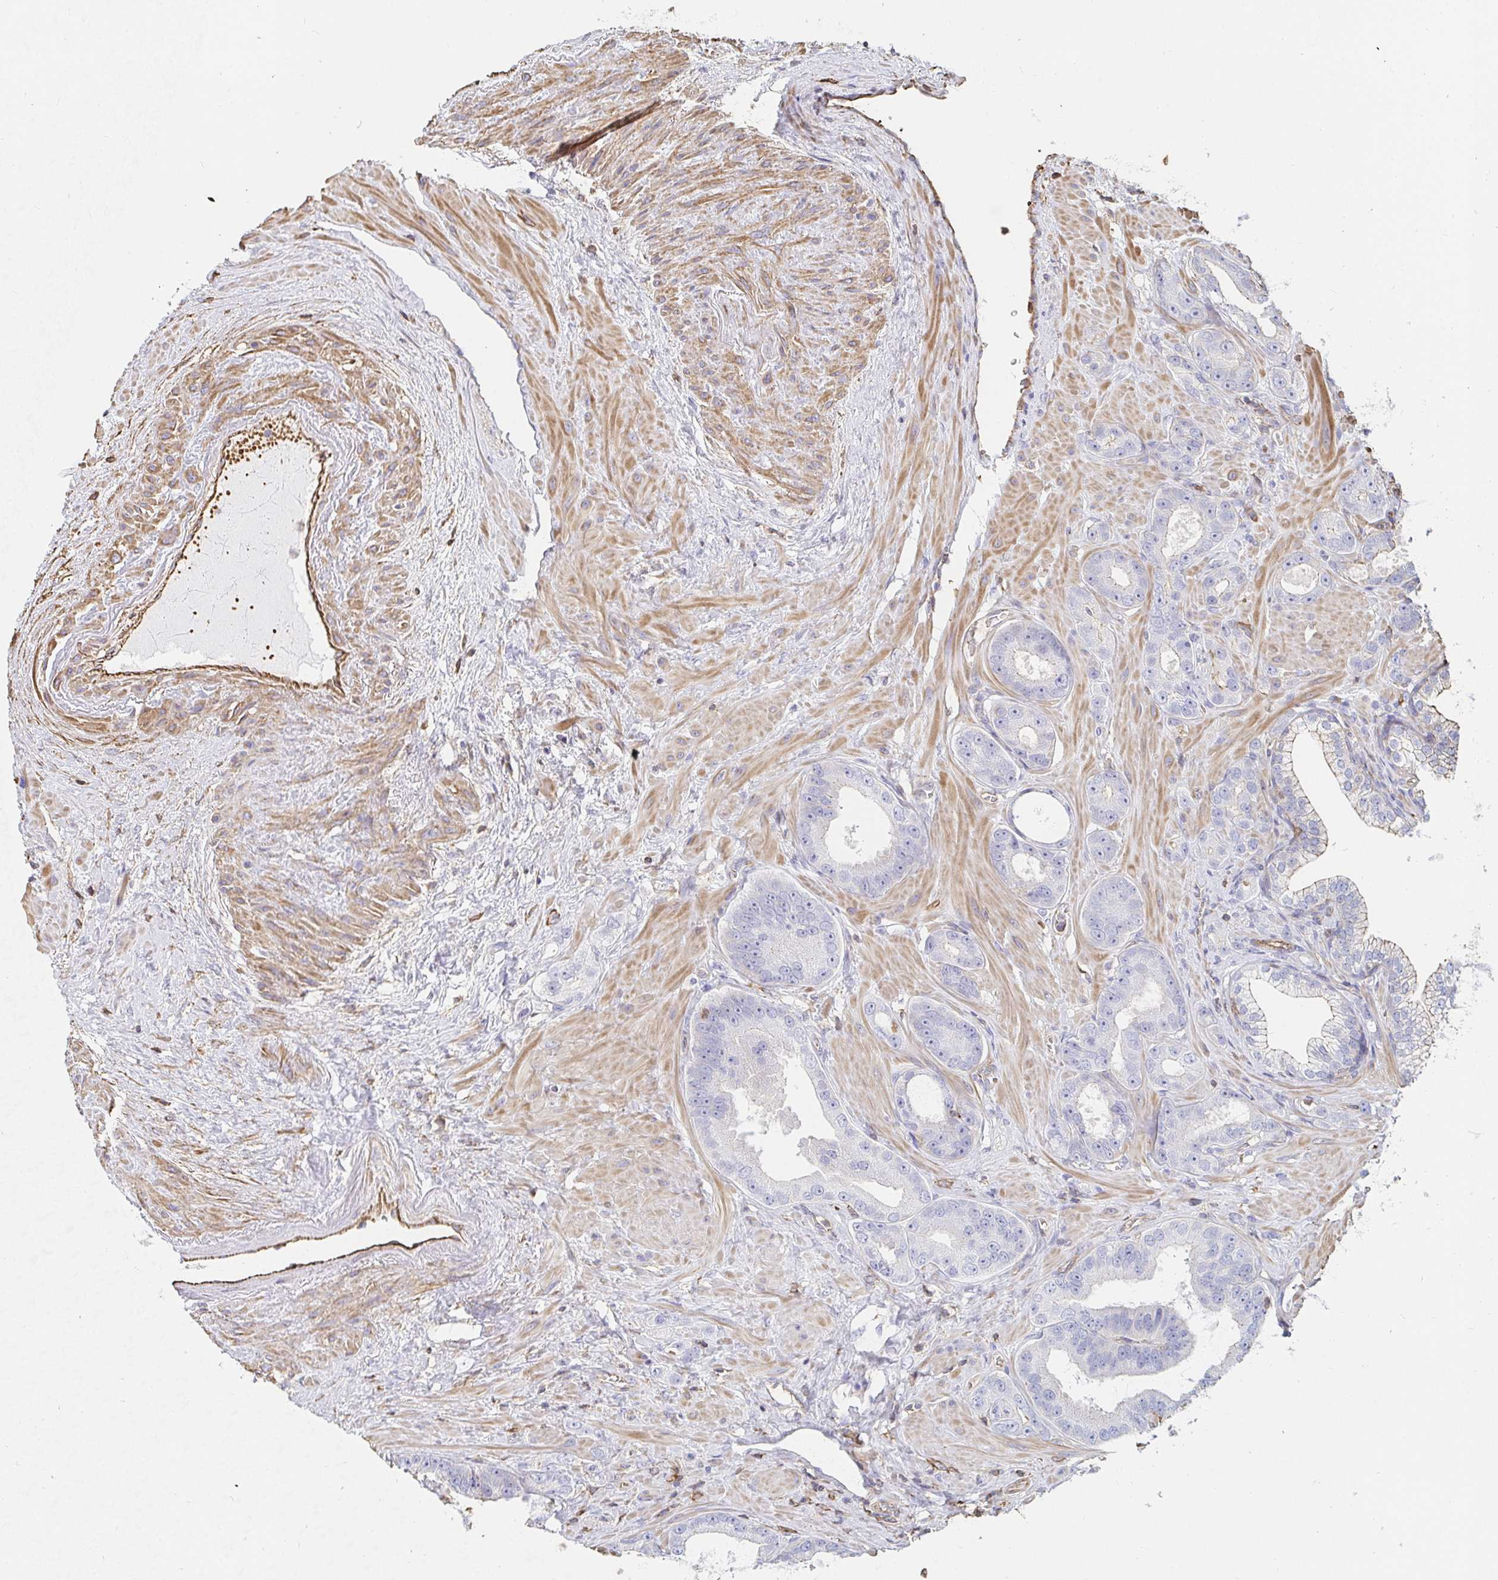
{"staining": {"intensity": "negative", "quantity": "none", "location": "none"}, "tissue": "prostate cancer", "cell_type": "Tumor cells", "image_type": "cancer", "snomed": [{"axis": "morphology", "description": "Adenocarcinoma, High grade"}, {"axis": "topography", "description": "Prostate"}], "caption": "Tumor cells show no significant protein expression in prostate cancer (adenocarcinoma (high-grade)). (Brightfield microscopy of DAB (3,3'-diaminobenzidine) IHC at high magnification).", "gene": "PTPN14", "patient": {"sex": "male", "age": 65}}